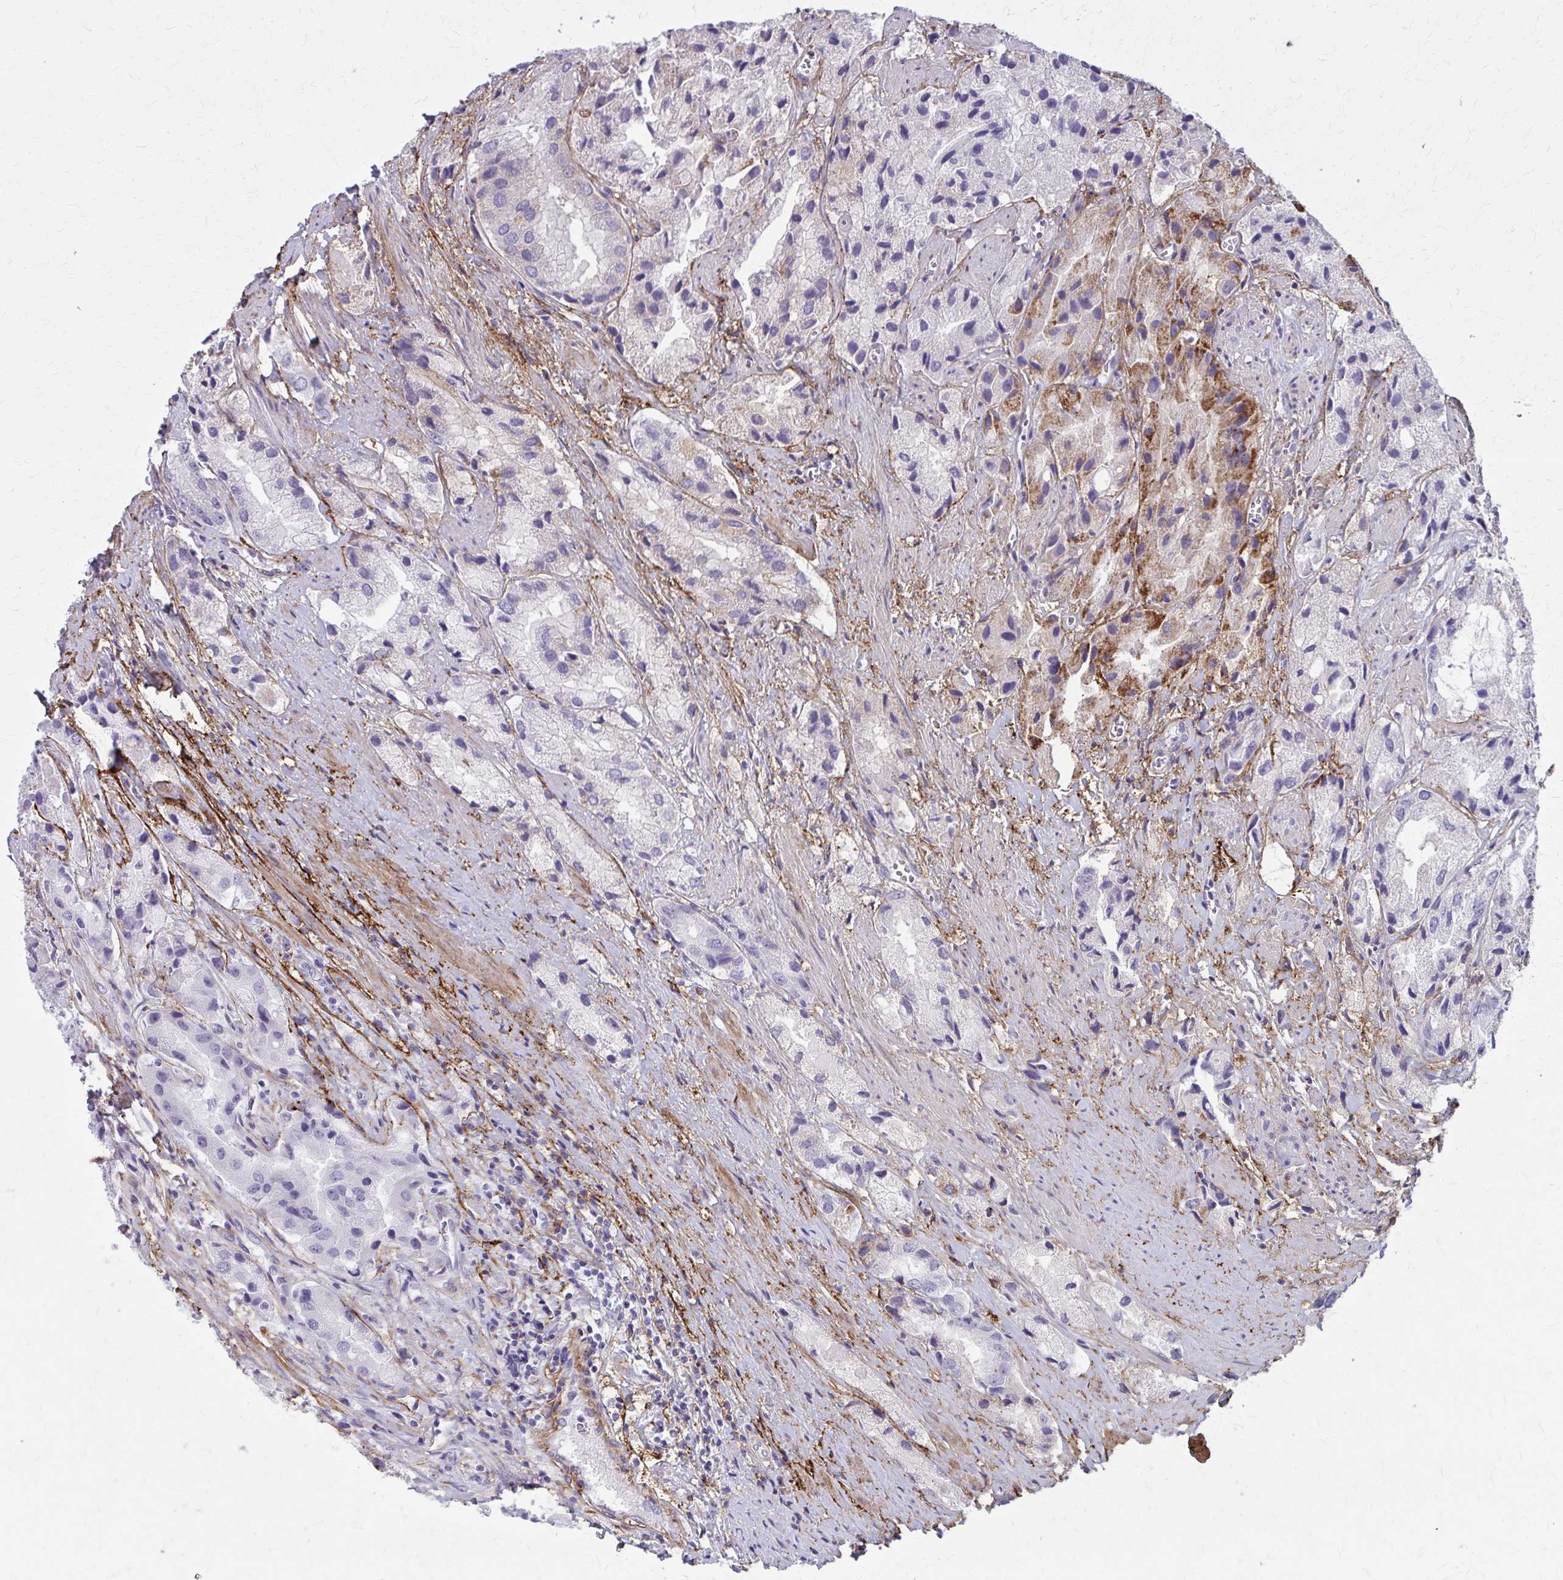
{"staining": {"intensity": "moderate", "quantity": "<25%", "location": "cytoplasmic/membranous"}, "tissue": "prostate cancer", "cell_type": "Tumor cells", "image_type": "cancer", "snomed": [{"axis": "morphology", "description": "Adenocarcinoma, Low grade"}, {"axis": "topography", "description": "Prostate"}], "caption": "A brown stain shows moderate cytoplasmic/membranous positivity of a protein in prostate cancer (adenocarcinoma (low-grade)) tumor cells.", "gene": "AKAP12", "patient": {"sex": "male", "age": 69}}